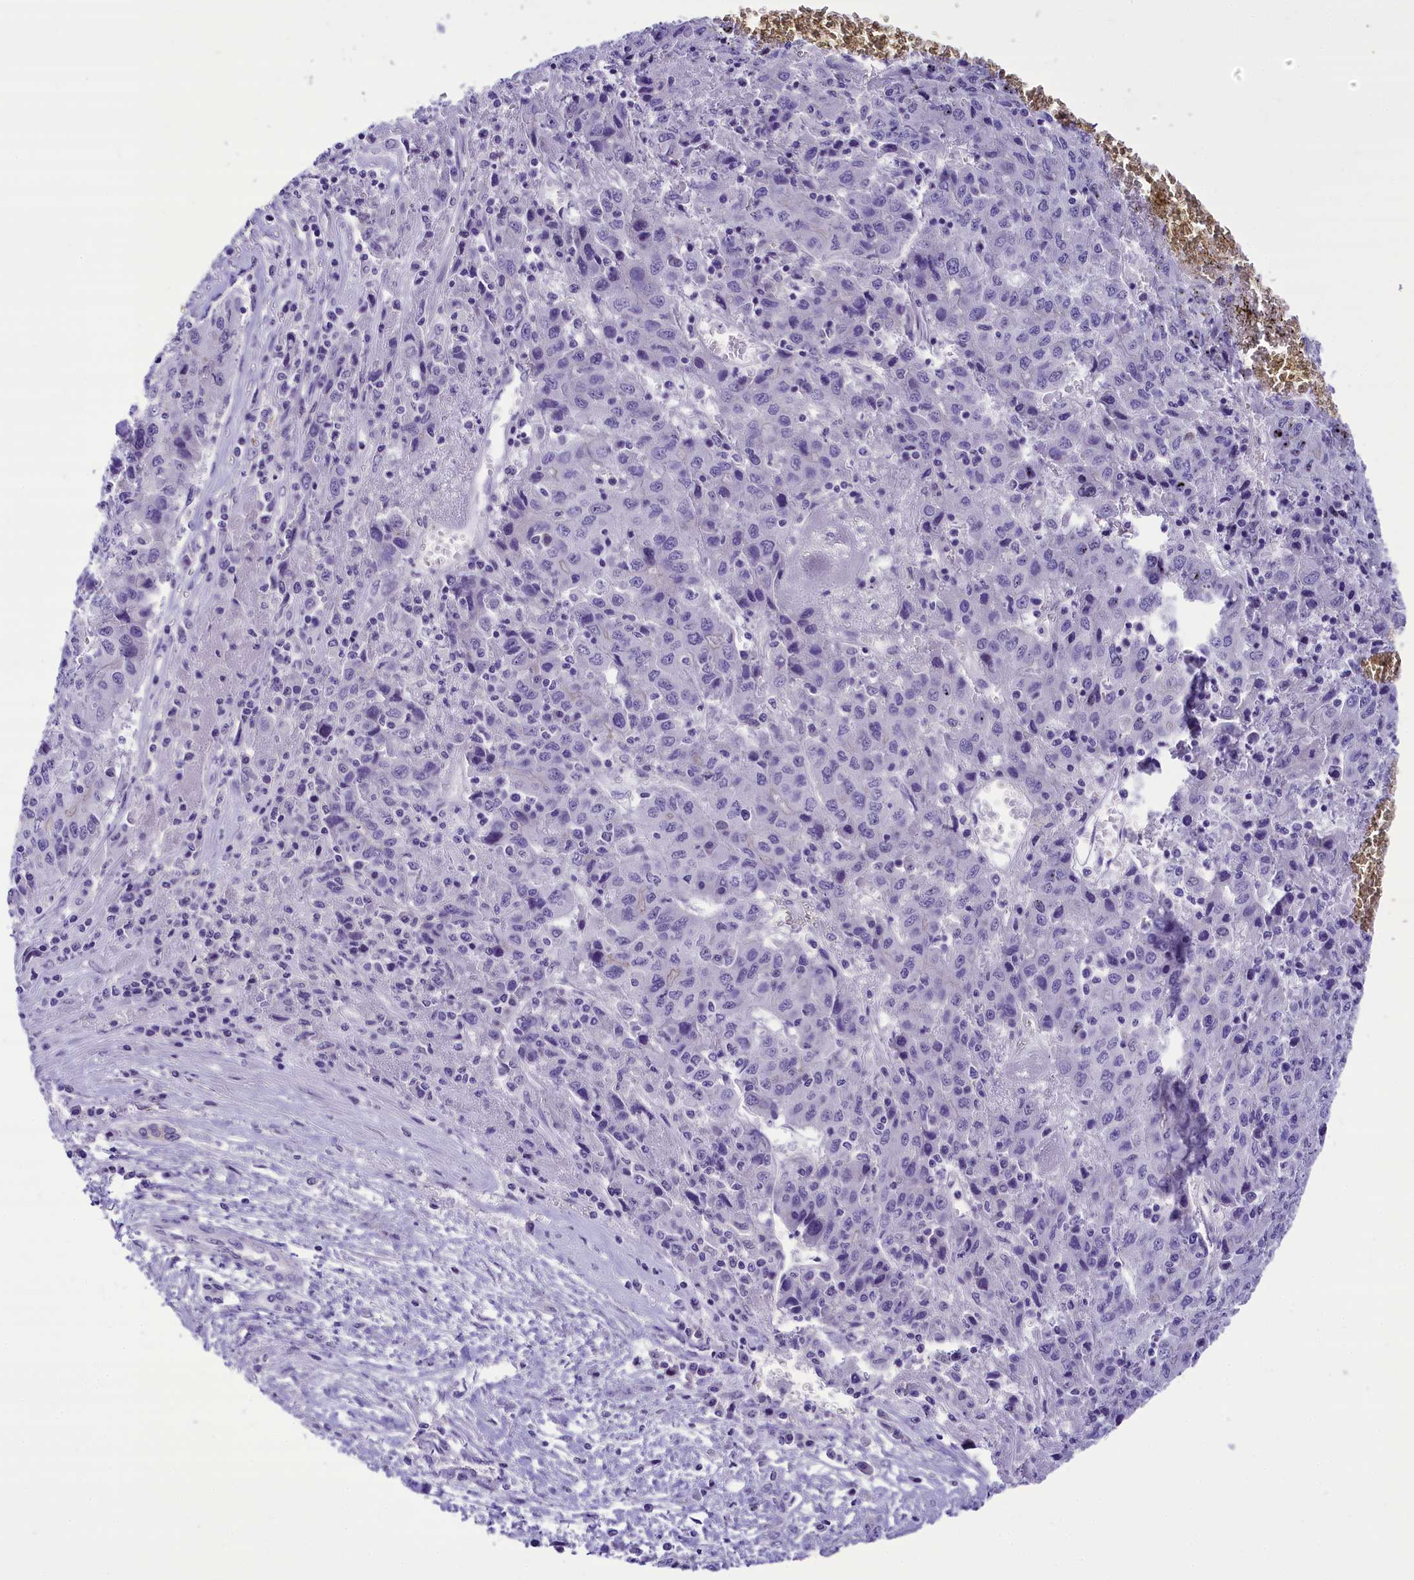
{"staining": {"intensity": "negative", "quantity": "none", "location": "none"}, "tissue": "liver cancer", "cell_type": "Tumor cells", "image_type": "cancer", "snomed": [{"axis": "morphology", "description": "Carcinoma, Hepatocellular, NOS"}, {"axis": "topography", "description": "Liver"}], "caption": "The image reveals no staining of tumor cells in liver cancer.", "gene": "PRR15", "patient": {"sex": "female", "age": 53}}